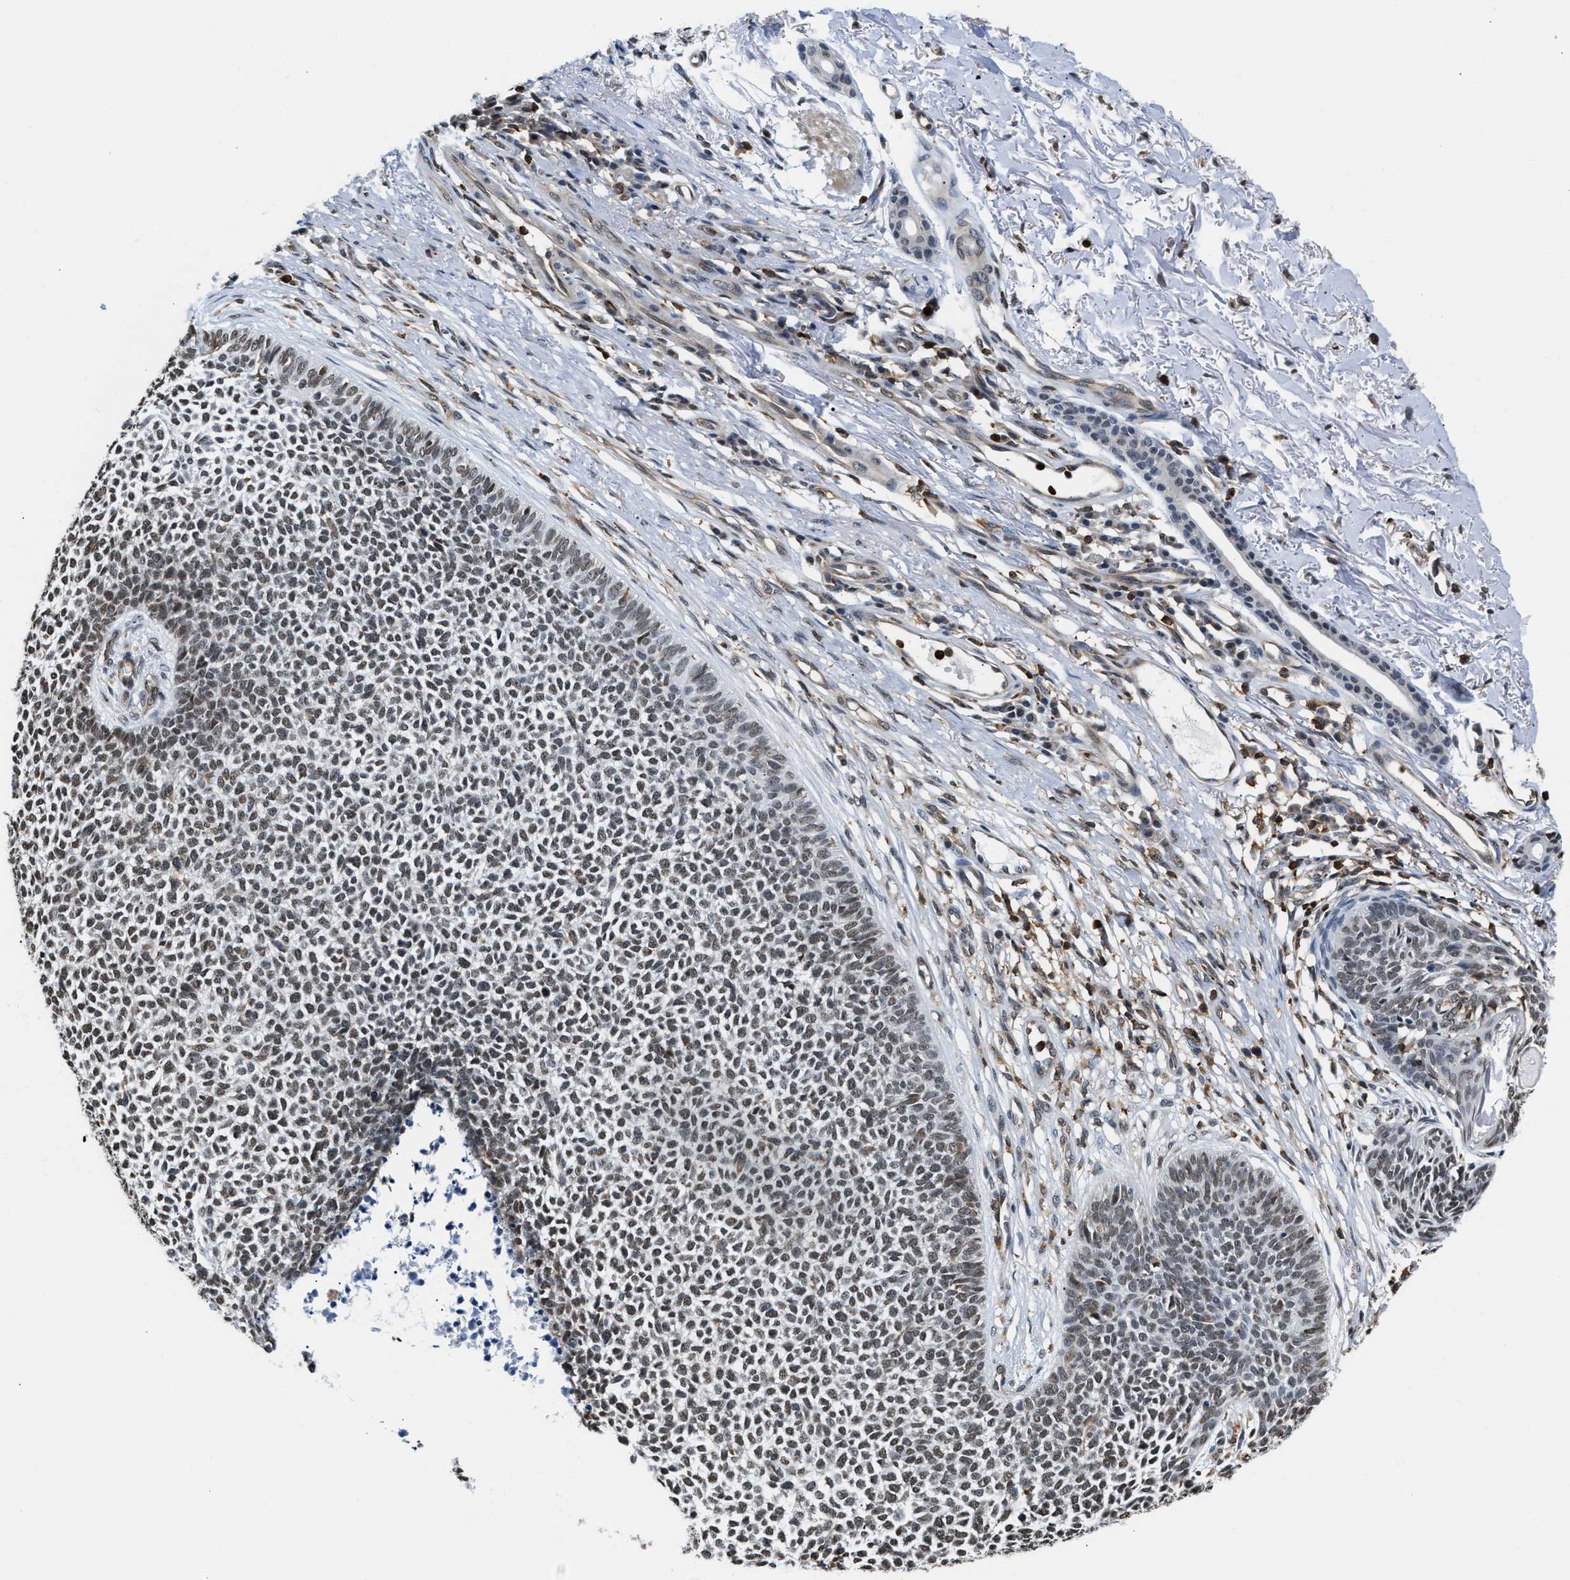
{"staining": {"intensity": "weak", "quantity": ">75%", "location": "nuclear"}, "tissue": "skin cancer", "cell_type": "Tumor cells", "image_type": "cancer", "snomed": [{"axis": "morphology", "description": "Basal cell carcinoma"}, {"axis": "topography", "description": "Skin"}], "caption": "Immunohistochemical staining of skin basal cell carcinoma exhibits low levels of weak nuclear positivity in approximately >75% of tumor cells.", "gene": "STK10", "patient": {"sex": "female", "age": 84}}